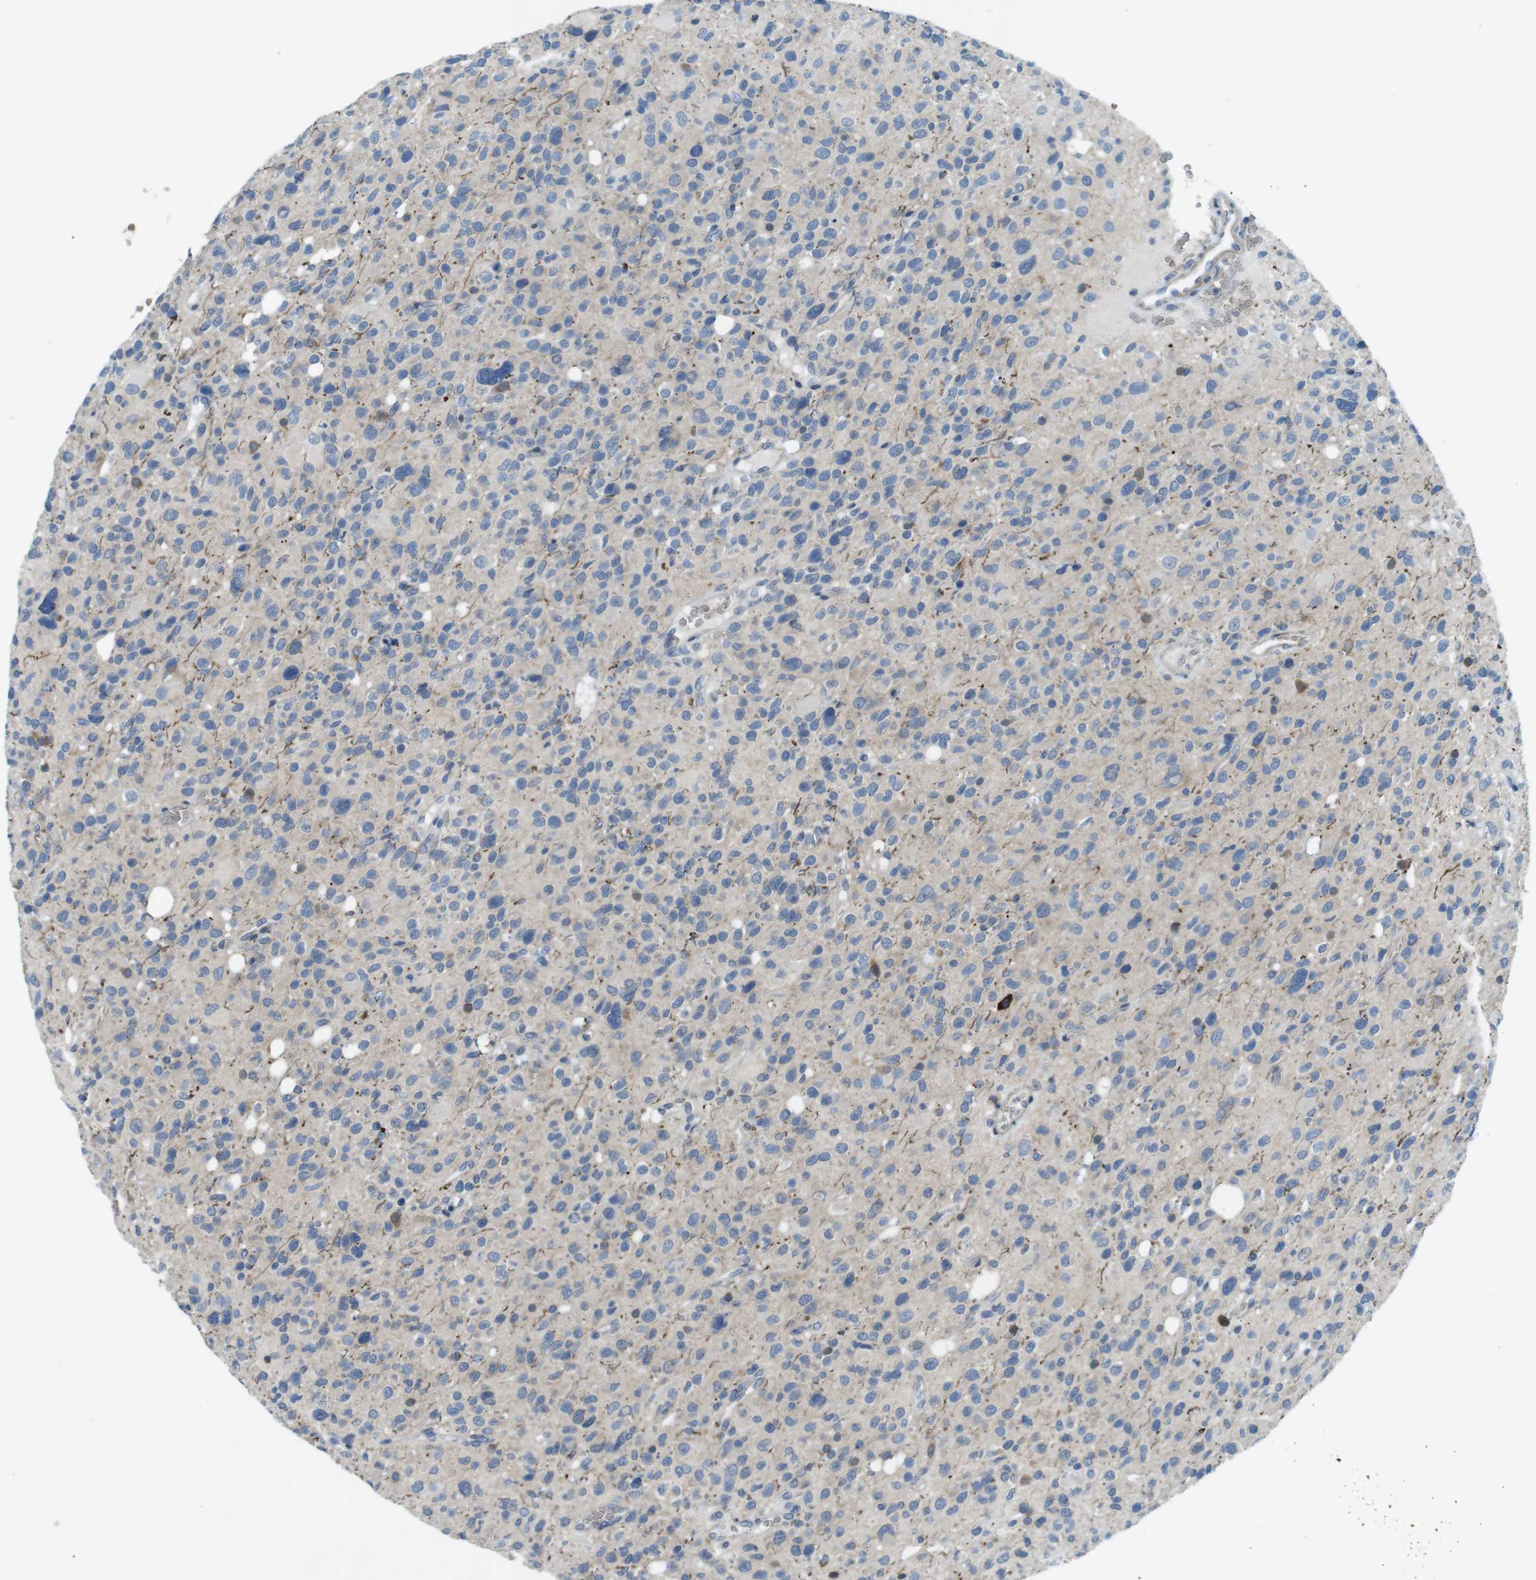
{"staining": {"intensity": "negative", "quantity": "none", "location": "none"}, "tissue": "glioma", "cell_type": "Tumor cells", "image_type": "cancer", "snomed": [{"axis": "morphology", "description": "Glioma, malignant, High grade"}, {"axis": "topography", "description": "Brain"}], "caption": "A photomicrograph of glioma stained for a protein reveals no brown staining in tumor cells. Nuclei are stained in blue.", "gene": "TYW1", "patient": {"sex": "male", "age": 48}}